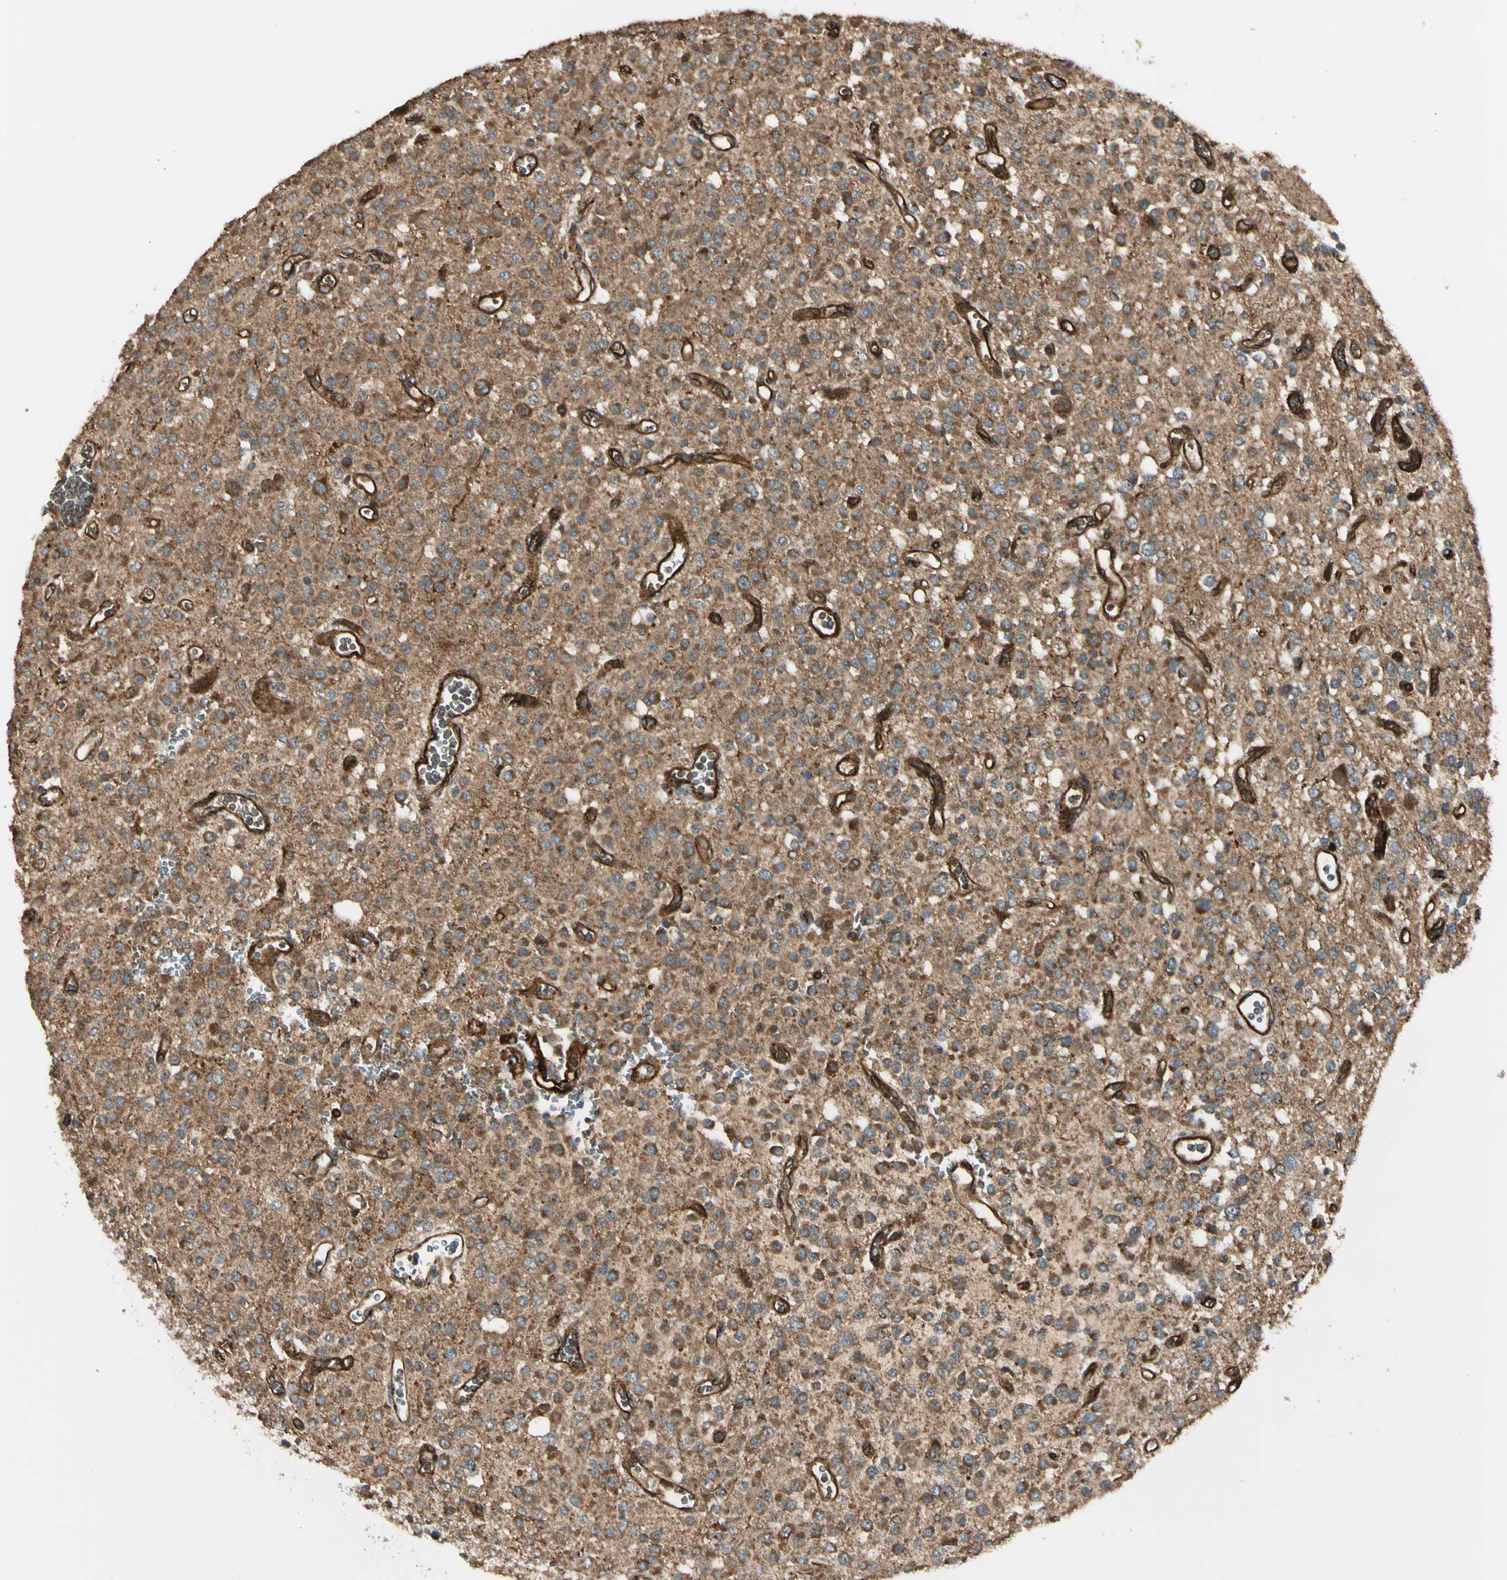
{"staining": {"intensity": "moderate", "quantity": ">75%", "location": "cytoplasmic/membranous"}, "tissue": "glioma", "cell_type": "Tumor cells", "image_type": "cancer", "snomed": [{"axis": "morphology", "description": "Glioma, malignant, Low grade"}, {"axis": "topography", "description": "Brain"}], "caption": "Immunohistochemical staining of malignant glioma (low-grade) reveals medium levels of moderate cytoplasmic/membranous protein expression in approximately >75% of tumor cells.", "gene": "GCK", "patient": {"sex": "male", "age": 38}}